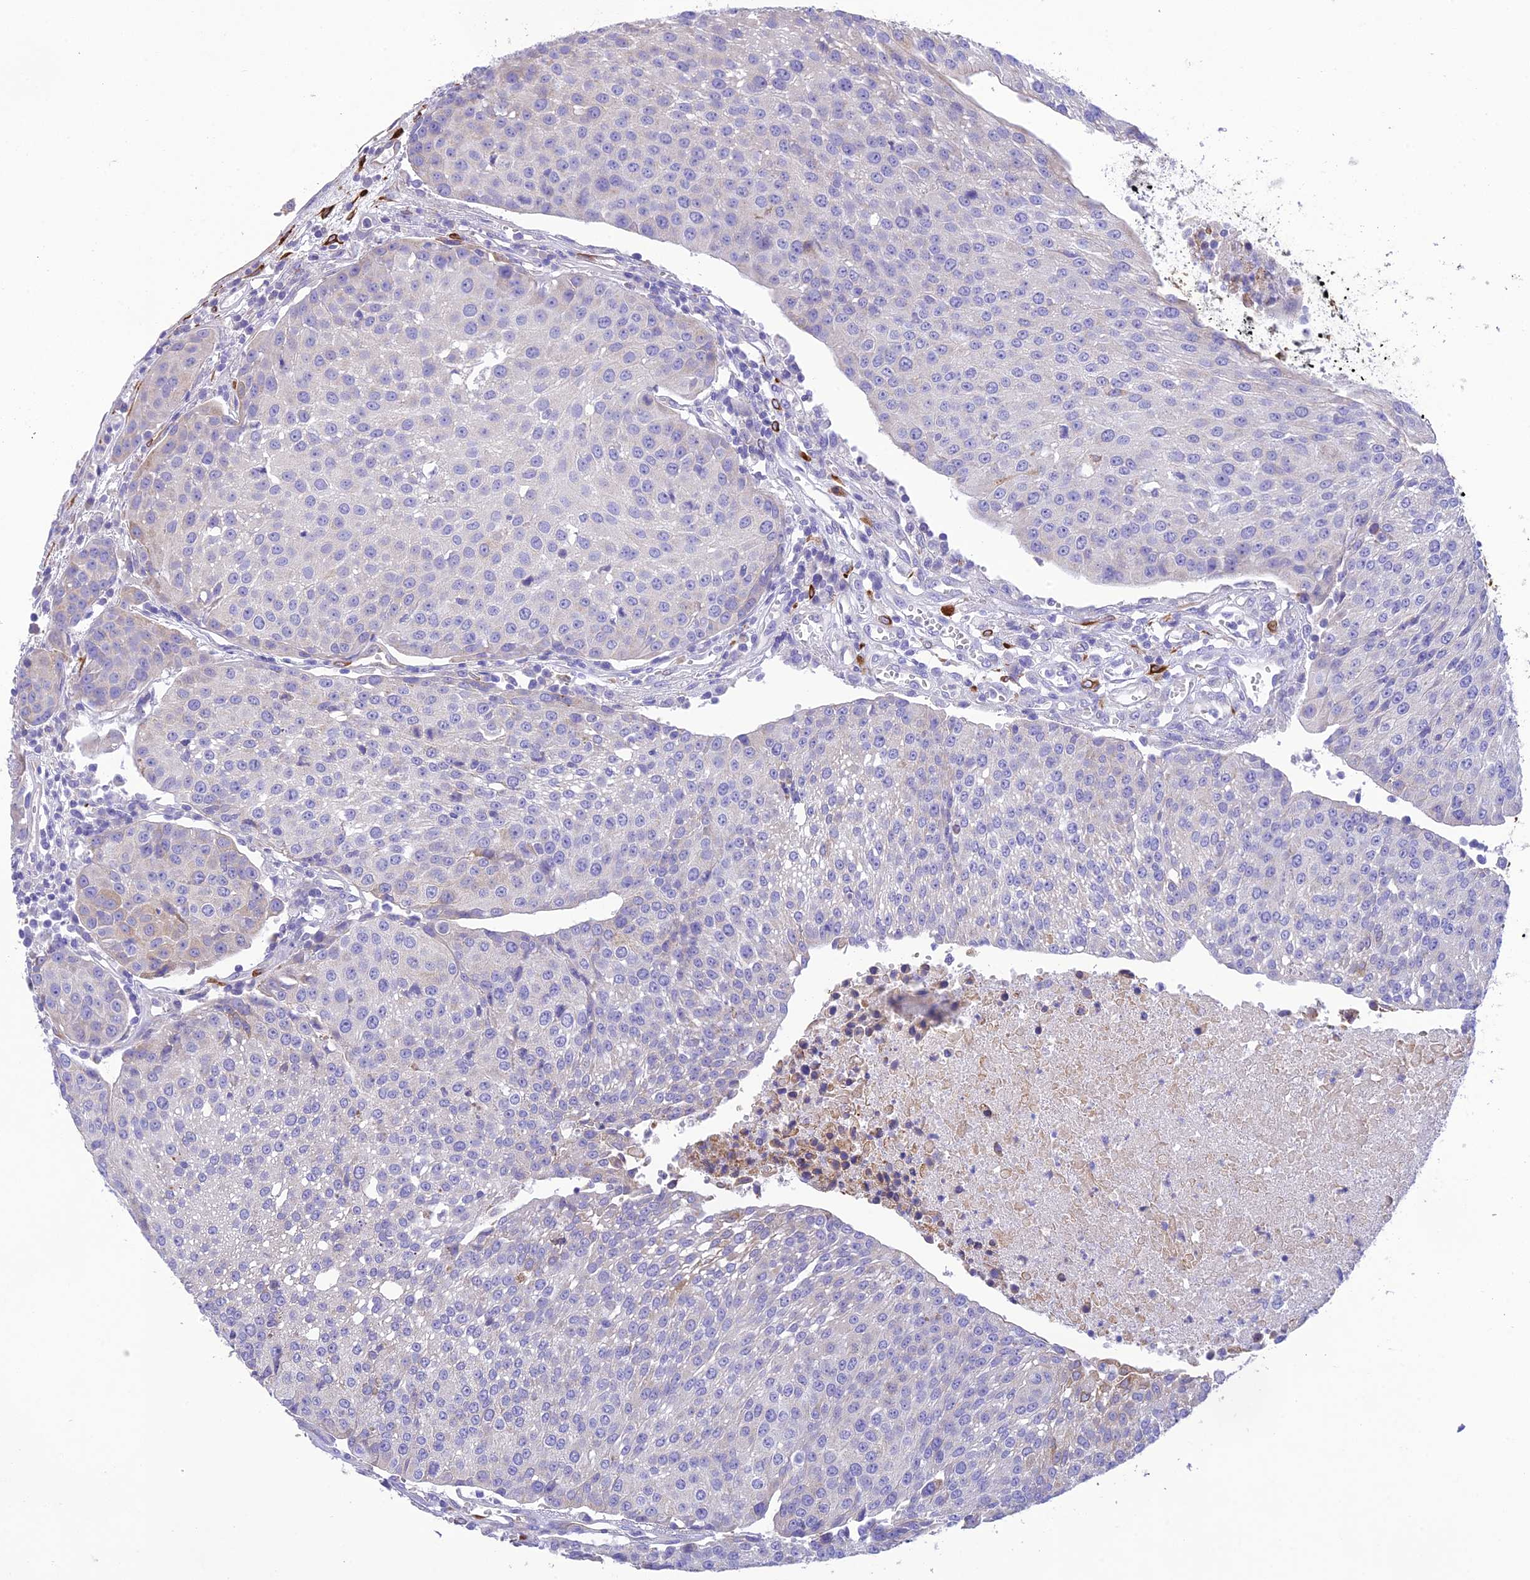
{"staining": {"intensity": "negative", "quantity": "none", "location": "none"}, "tissue": "urothelial cancer", "cell_type": "Tumor cells", "image_type": "cancer", "snomed": [{"axis": "morphology", "description": "Urothelial carcinoma, High grade"}, {"axis": "topography", "description": "Urinary bladder"}], "caption": "This is an immunohistochemistry (IHC) image of human urothelial cancer. There is no expression in tumor cells.", "gene": "HSD17B2", "patient": {"sex": "female", "age": 85}}